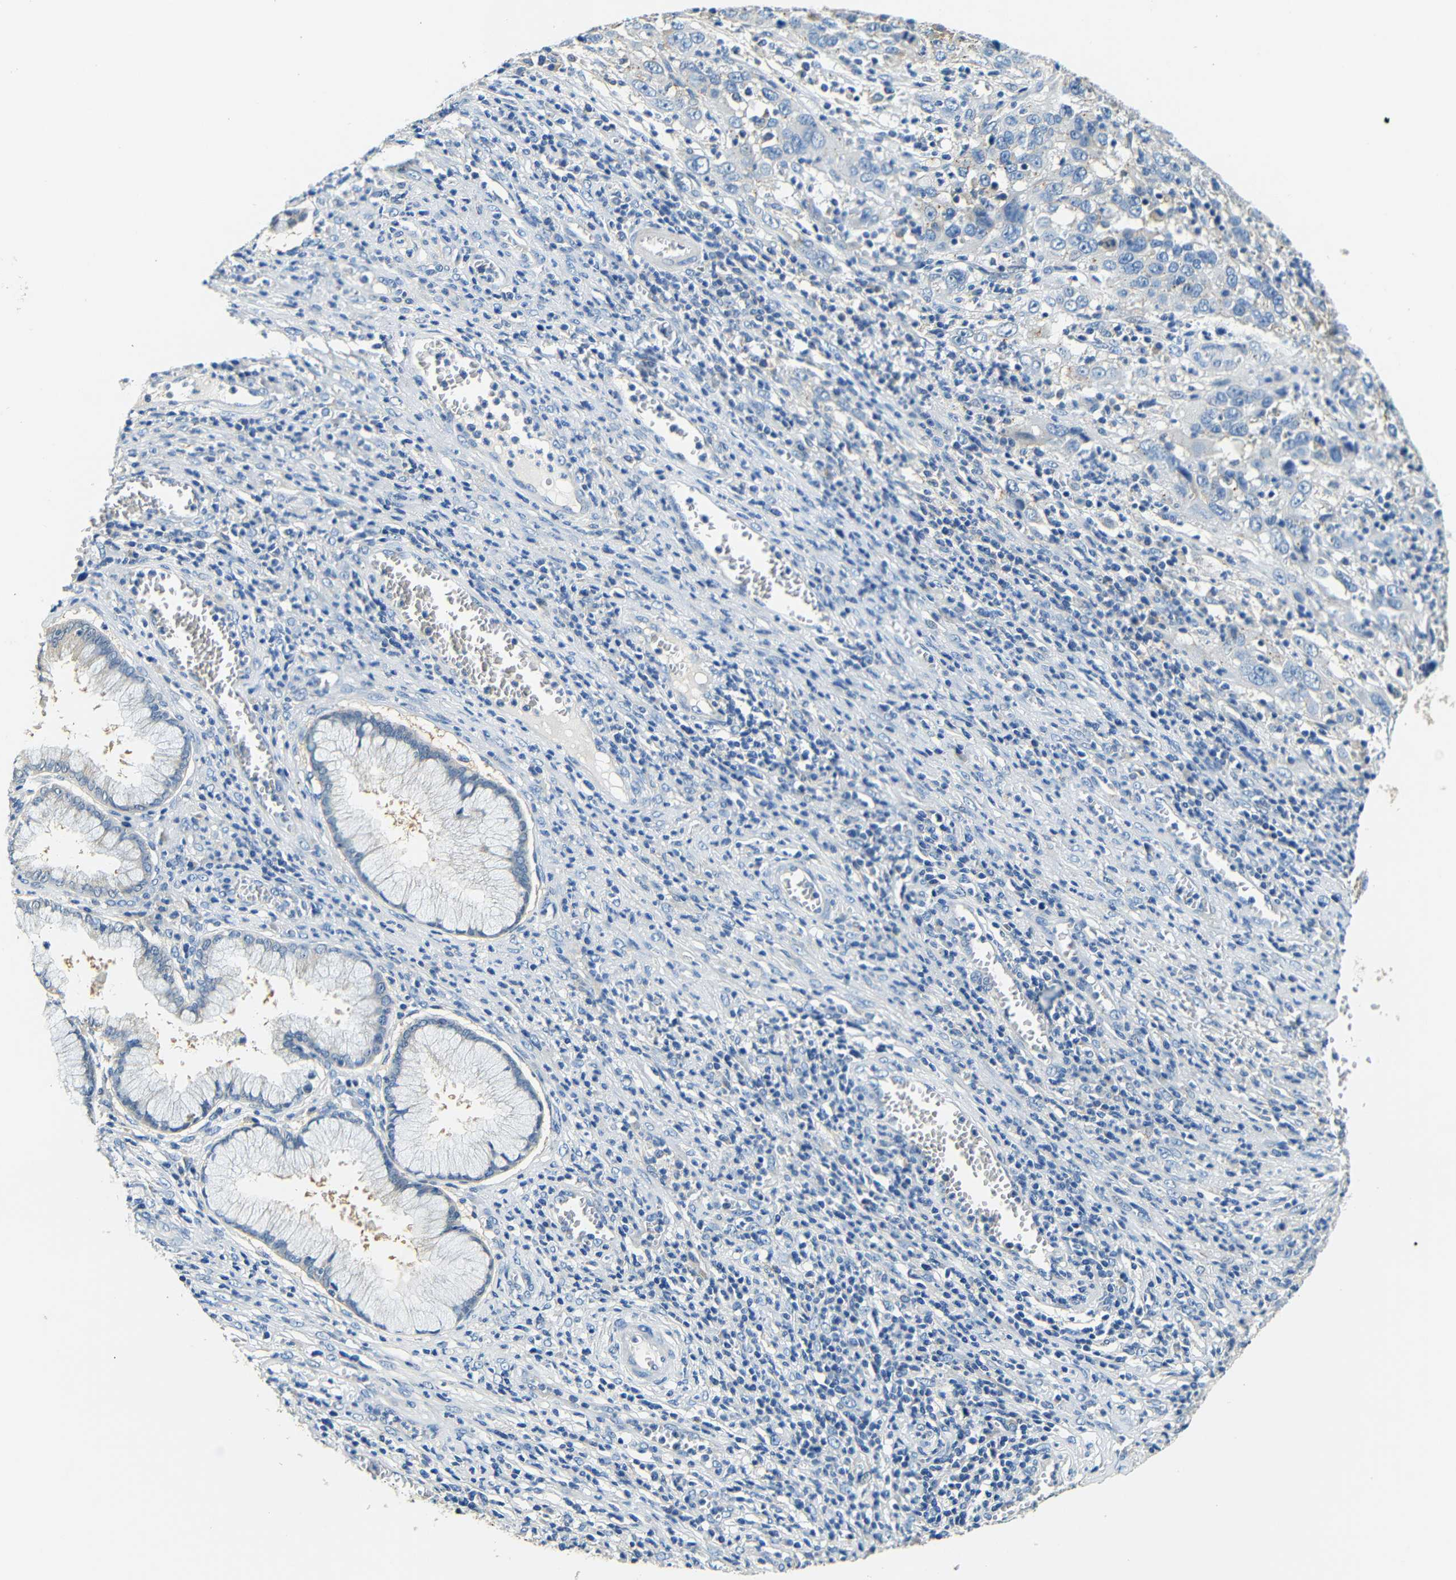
{"staining": {"intensity": "negative", "quantity": "none", "location": "none"}, "tissue": "cervical cancer", "cell_type": "Tumor cells", "image_type": "cancer", "snomed": [{"axis": "morphology", "description": "Squamous cell carcinoma, NOS"}, {"axis": "topography", "description": "Cervix"}], "caption": "Tumor cells are negative for protein expression in human cervical cancer (squamous cell carcinoma).", "gene": "FMO5", "patient": {"sex": "female", "age": 32}}